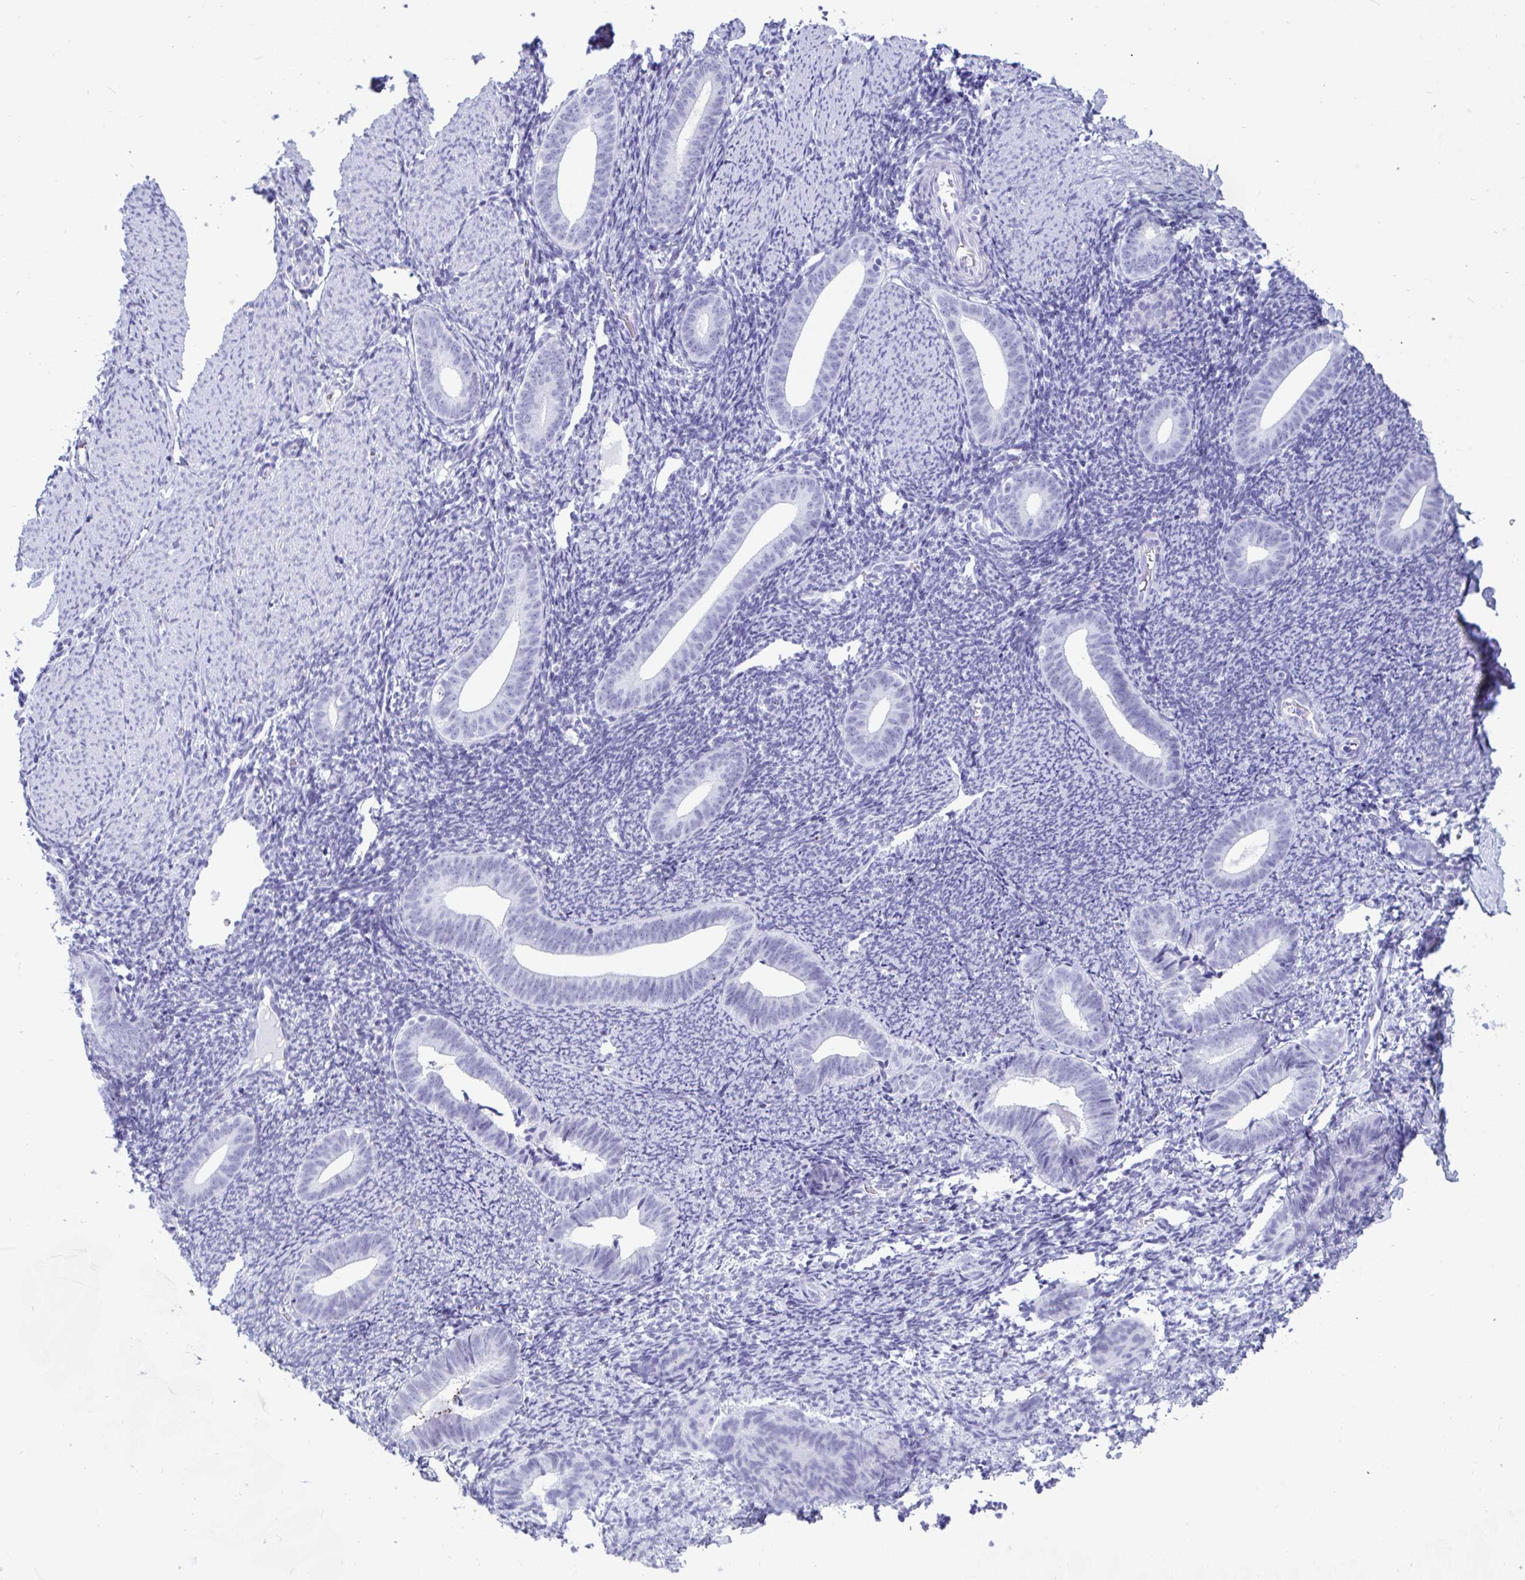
{"staining": {"intensity": "negative", "quantity": "none", "location": "none"}, "tissue": "endometrium", "cell_type": "Cells in endometrial stroma", "image_type": "normal", "snomed": [{"axis": "morphology", "description": "Normal tissue, NOS"}, {"axis": "topography", "description": "Endometrium"}], "caption": "High power microscopy histopathology image of an IHC histopathology image of benign endometrium, revealing no significant expression in cells in endometrial stroma. The staining was performed using DAB (3,3'-diaminobenzidine) to visualize the protein expression in brown, while the nuclei were stained in blue with hematoxylin (Magnification: 20x).", "gene": "GKN2", "patient": {"sex": "female", "age": 39}}